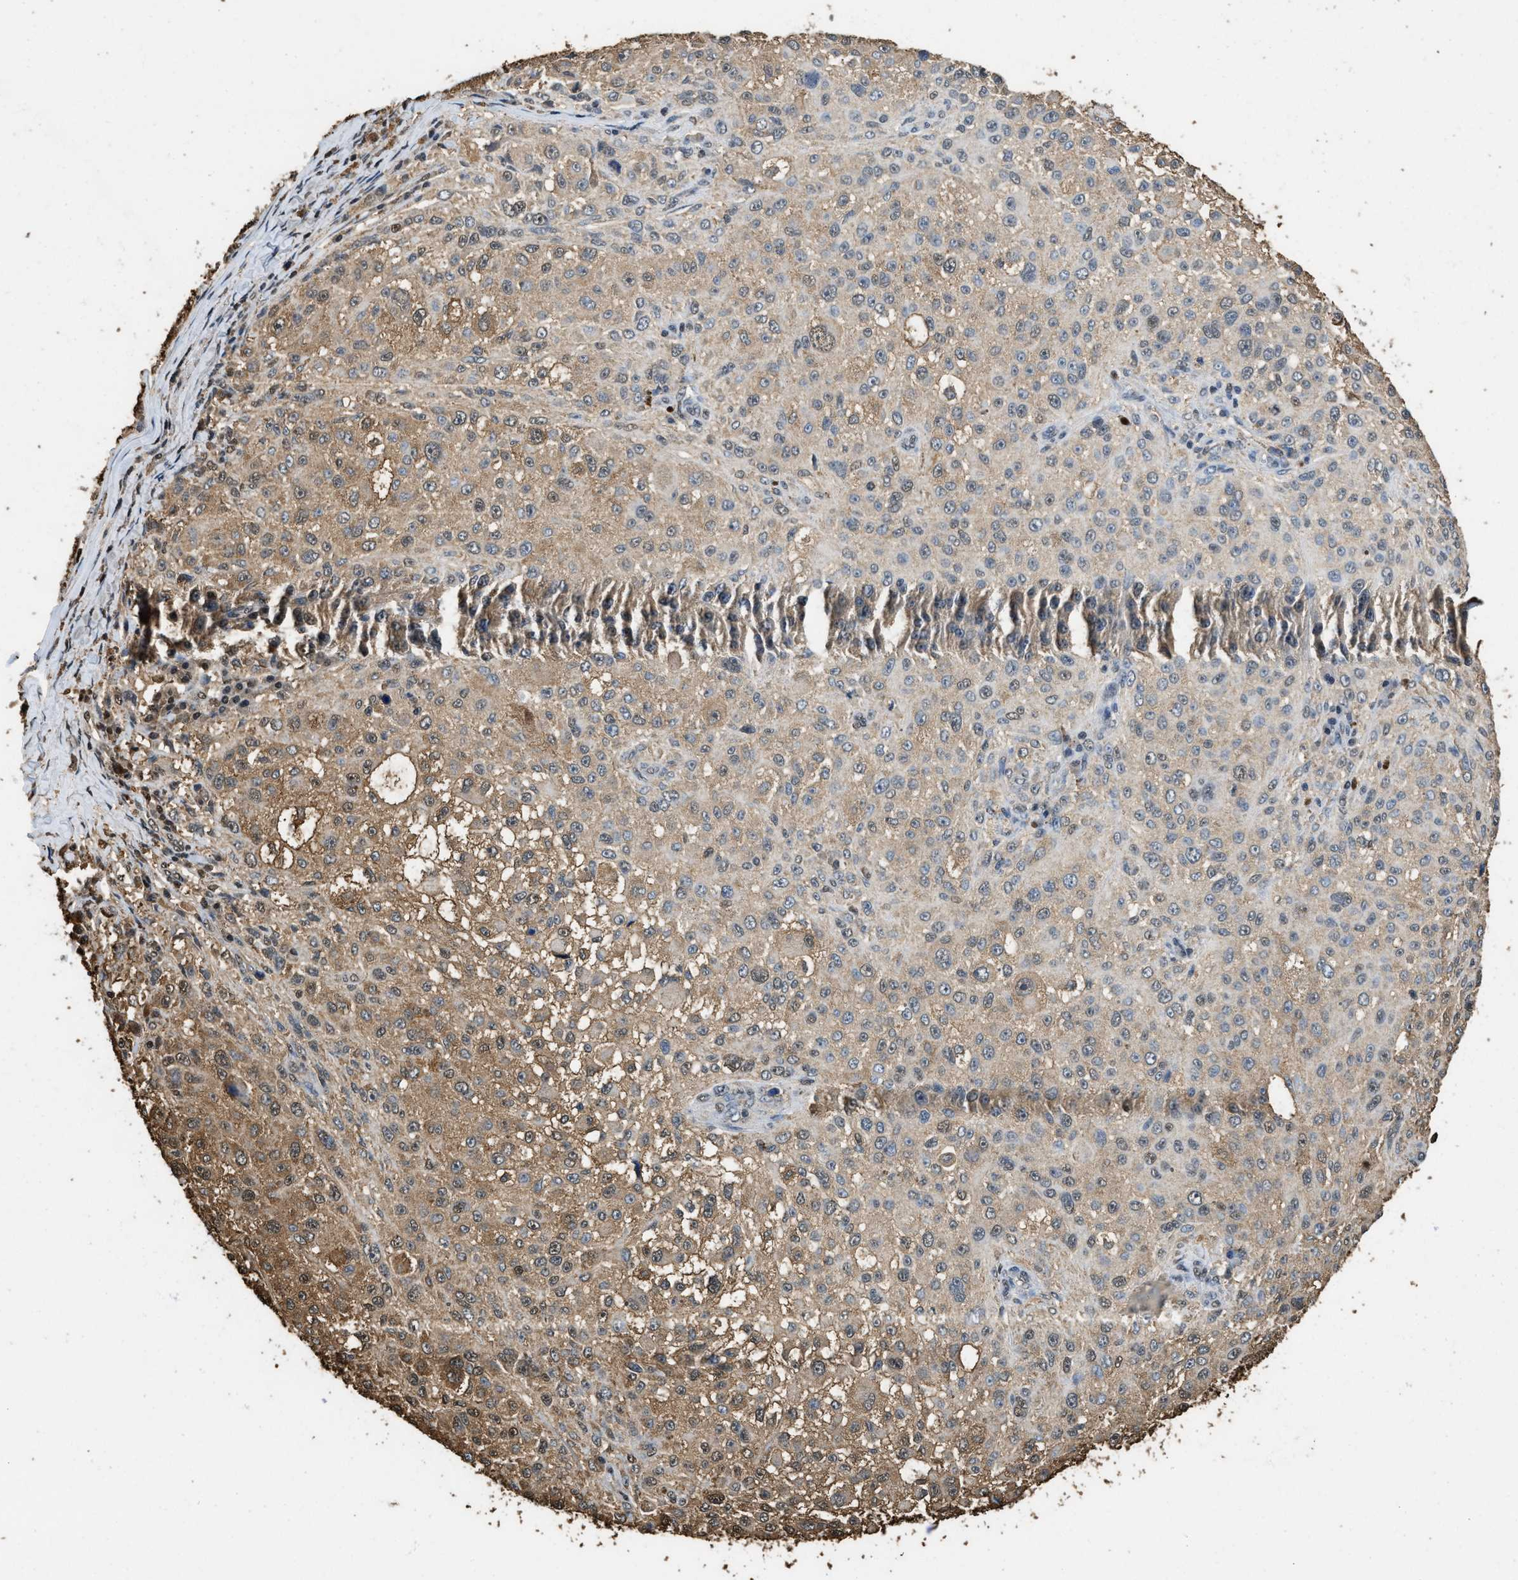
{"staining": {"intensity": "weak", "quantity": ">75%", "location": "cytoplasmic/membranous"}, "tissue": "melanoma", "cell_type": "Tumor cells", "image_type": "cancer", "snomed": [{"axis": "morphology", "description": "Necrosis, NOS"}, {"axis": "morphology", "description": "Malignant melanoma, NOS"}, {"axis": "topography", "description": "Skin"}], "caption": "Immunohistochemical staining of human melanoma displays low levels of weak cytoplasmic/membranous positivity in about >75% of tumor cells. The staining was performed using DAB (3,3'-diaminobenzidine) to visualize the protein expression in brown, while the nuclei were stained in blue with hematoxylin (Magnification: 20x).", "gene": "GAPDH", "patient": {"sex": "female", "age": 87}}